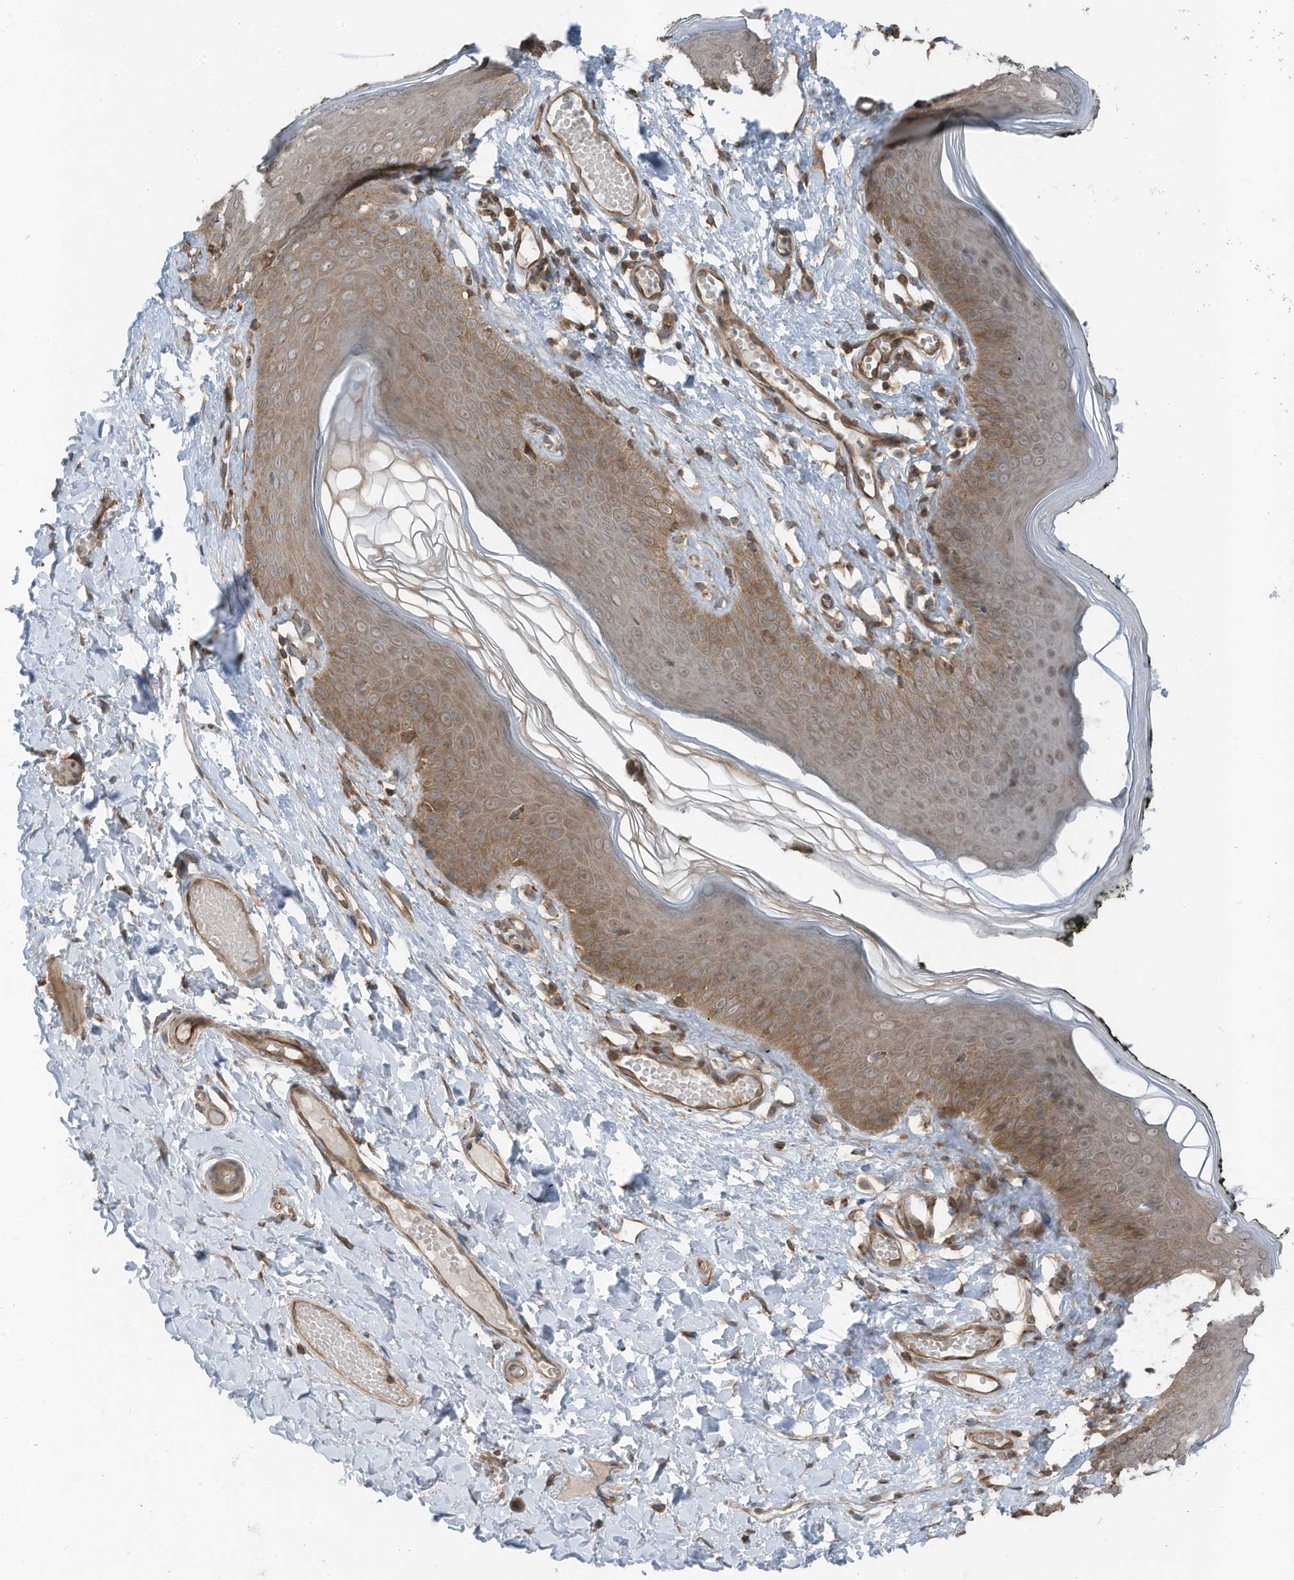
{"staining": {"intensity": "moderate", "quantity": ">75%", "location": "cytoplasmic/membranous"}, "tissue": "skin", "cell_type": "Epidermal cells", "image_type": "normal", "snomed": [{"axis": "morphology", "description": "Normal tissue, NOS"}, {"axis": "morphology", "description": "Inflammation, NOS"}, {"axis": "topography", "description": "Vulva"}], "caption": "The histopathology image displays a brown stain indicating the presence of a protein in the cytoplasmic/membranous of epidermal cells in skin.", "gene": "TXNDC9", "patient": {"sex": "female", "age": 84}}